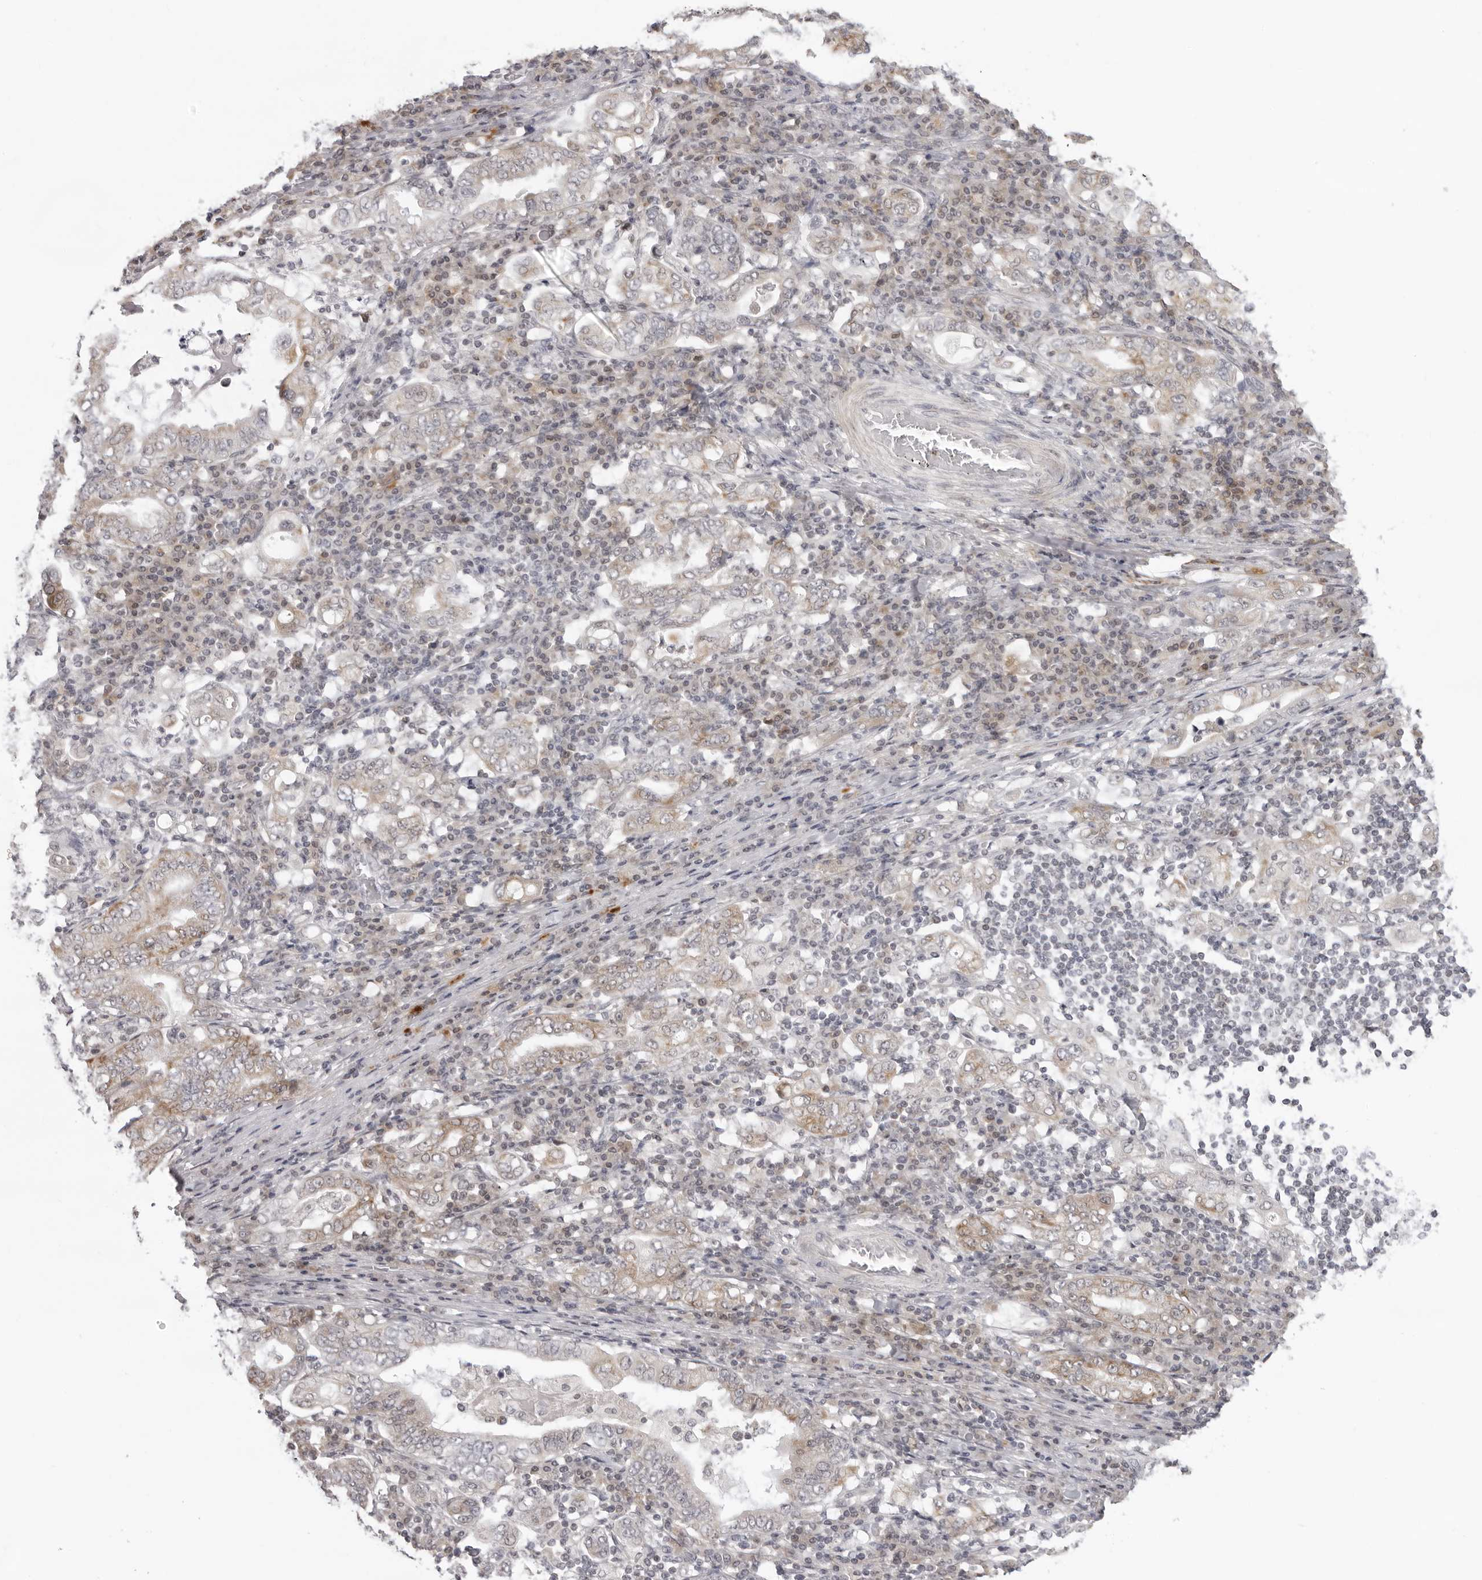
{"staining": {"intensity": "weak", "quantity": "25%-75%", "location": "cytoplasmic/membranous"}, "tissue": "stomach cancer", "cell_type": "Tumor cells", "image_type": "cancer", "snomed": [{"axis": "morphology", "description": "Normal tissue, NOS"}, {"axis": "morphology", "description": "Adenocarcinoma, NOS"}, {"axis": "topography", "description": "Esophagus"}, {"axis": "topography", "description": "Stomach, upper"}, {"axis": "topography", "description": "Peripheral nerve tissue"}], "caption": "Human adenocarcinoma (stomach) stained with a brown dye shows weak cytoplasmic/membranous positive expression in approximately 25%-75% of tumor cells.", "gene": "ACP6", "patient": {"sex": "male", "age": 62}}